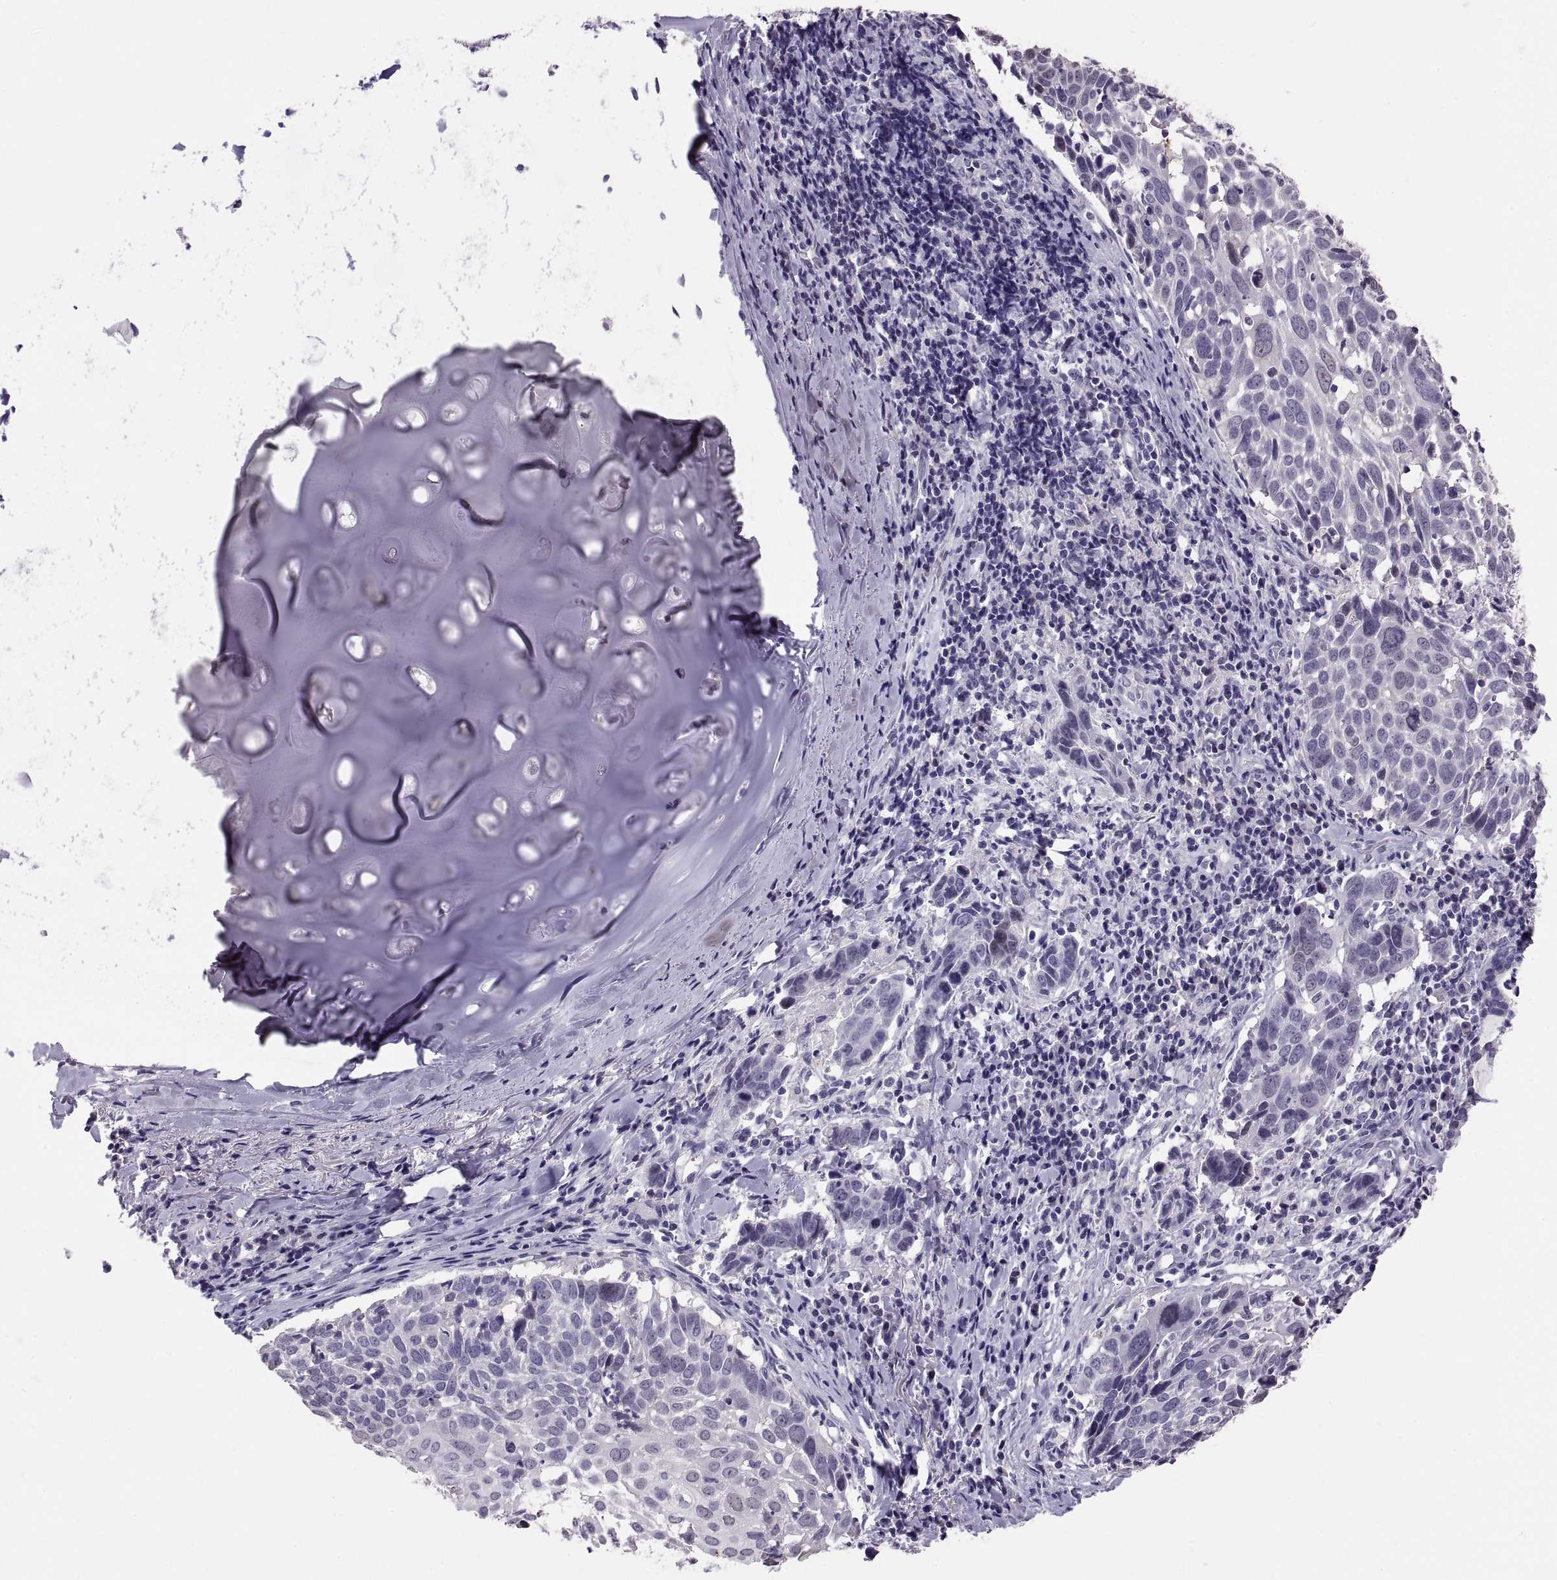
{"staining": {"intensity": "negative", "quantity": "none", "location": "none"}, "tissue": "lung cancer", "cell_type": "Tumor cells", "image_type": "cancer", "snomed": [{"axis": "morphology", "description": "Squamous cell carcinoma, NOS"}, {"axis": "topography", "description": "Lung"}], "caption": "Tumor cells are negative for protein expression in human lung cancer.", "gene": "FAM170A", "patient": {"sex": "male", "age": 57}}